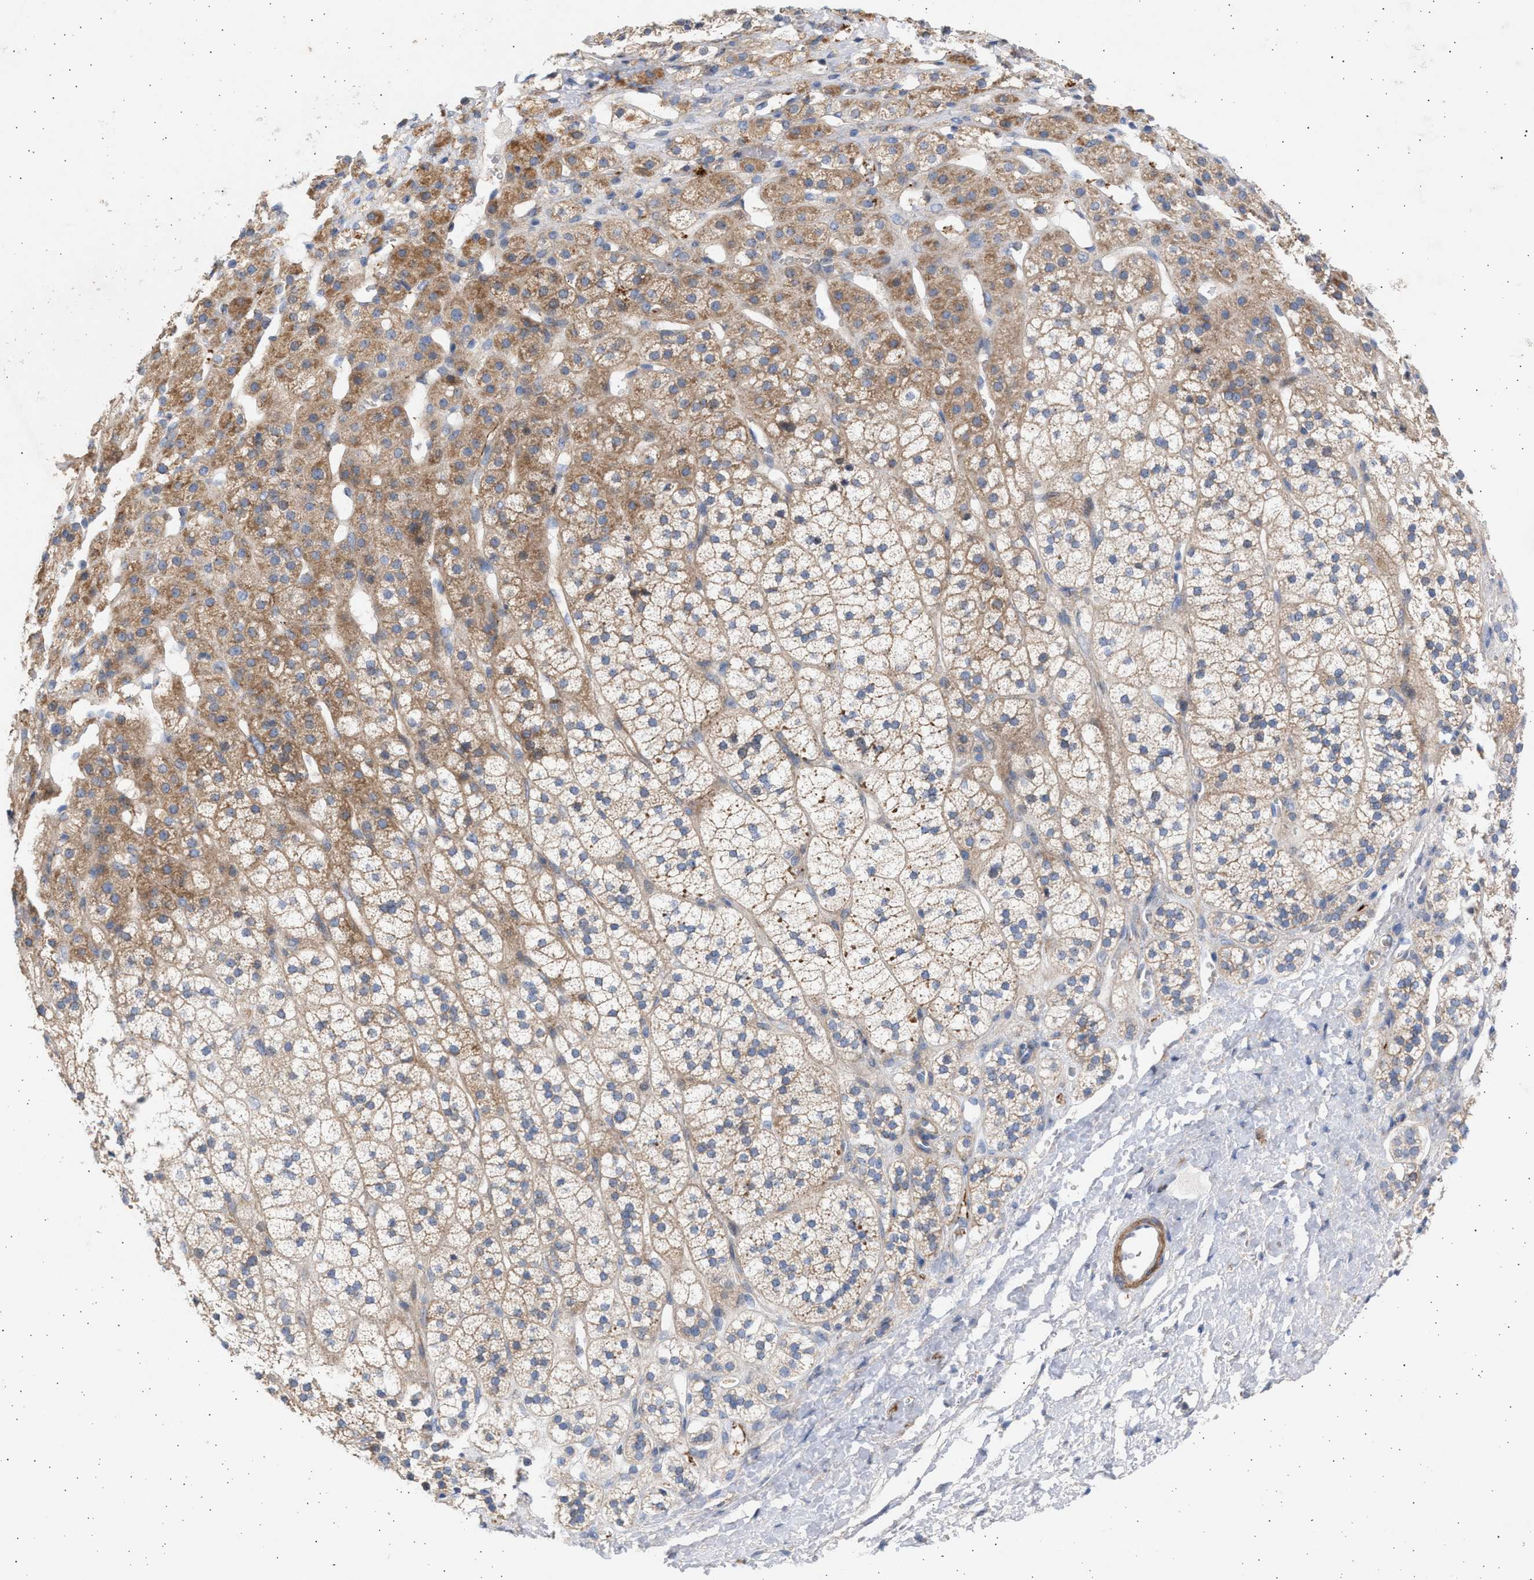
{"staining": {"intensity": "weak", "quantity": ">75%", "location": "cytoplasmic/membranous"}, "tissue": "adrenal gland", "cell_type": "Glandular cells", "image_type": "normal", "snomed": [{"axis": "morphology", "description": "Normal tissue, NOS"}, {"axis": "topography", "description": "Adrenal gland"}], "caption": "Immunohistochemical staining of normal human adrenal gland demonstrates low levels of weak cytoplasmic/membranous expression in about >75% of glandular cells.", "gene": "NBR1", "patient": {"sex": "male", "age": 56}}